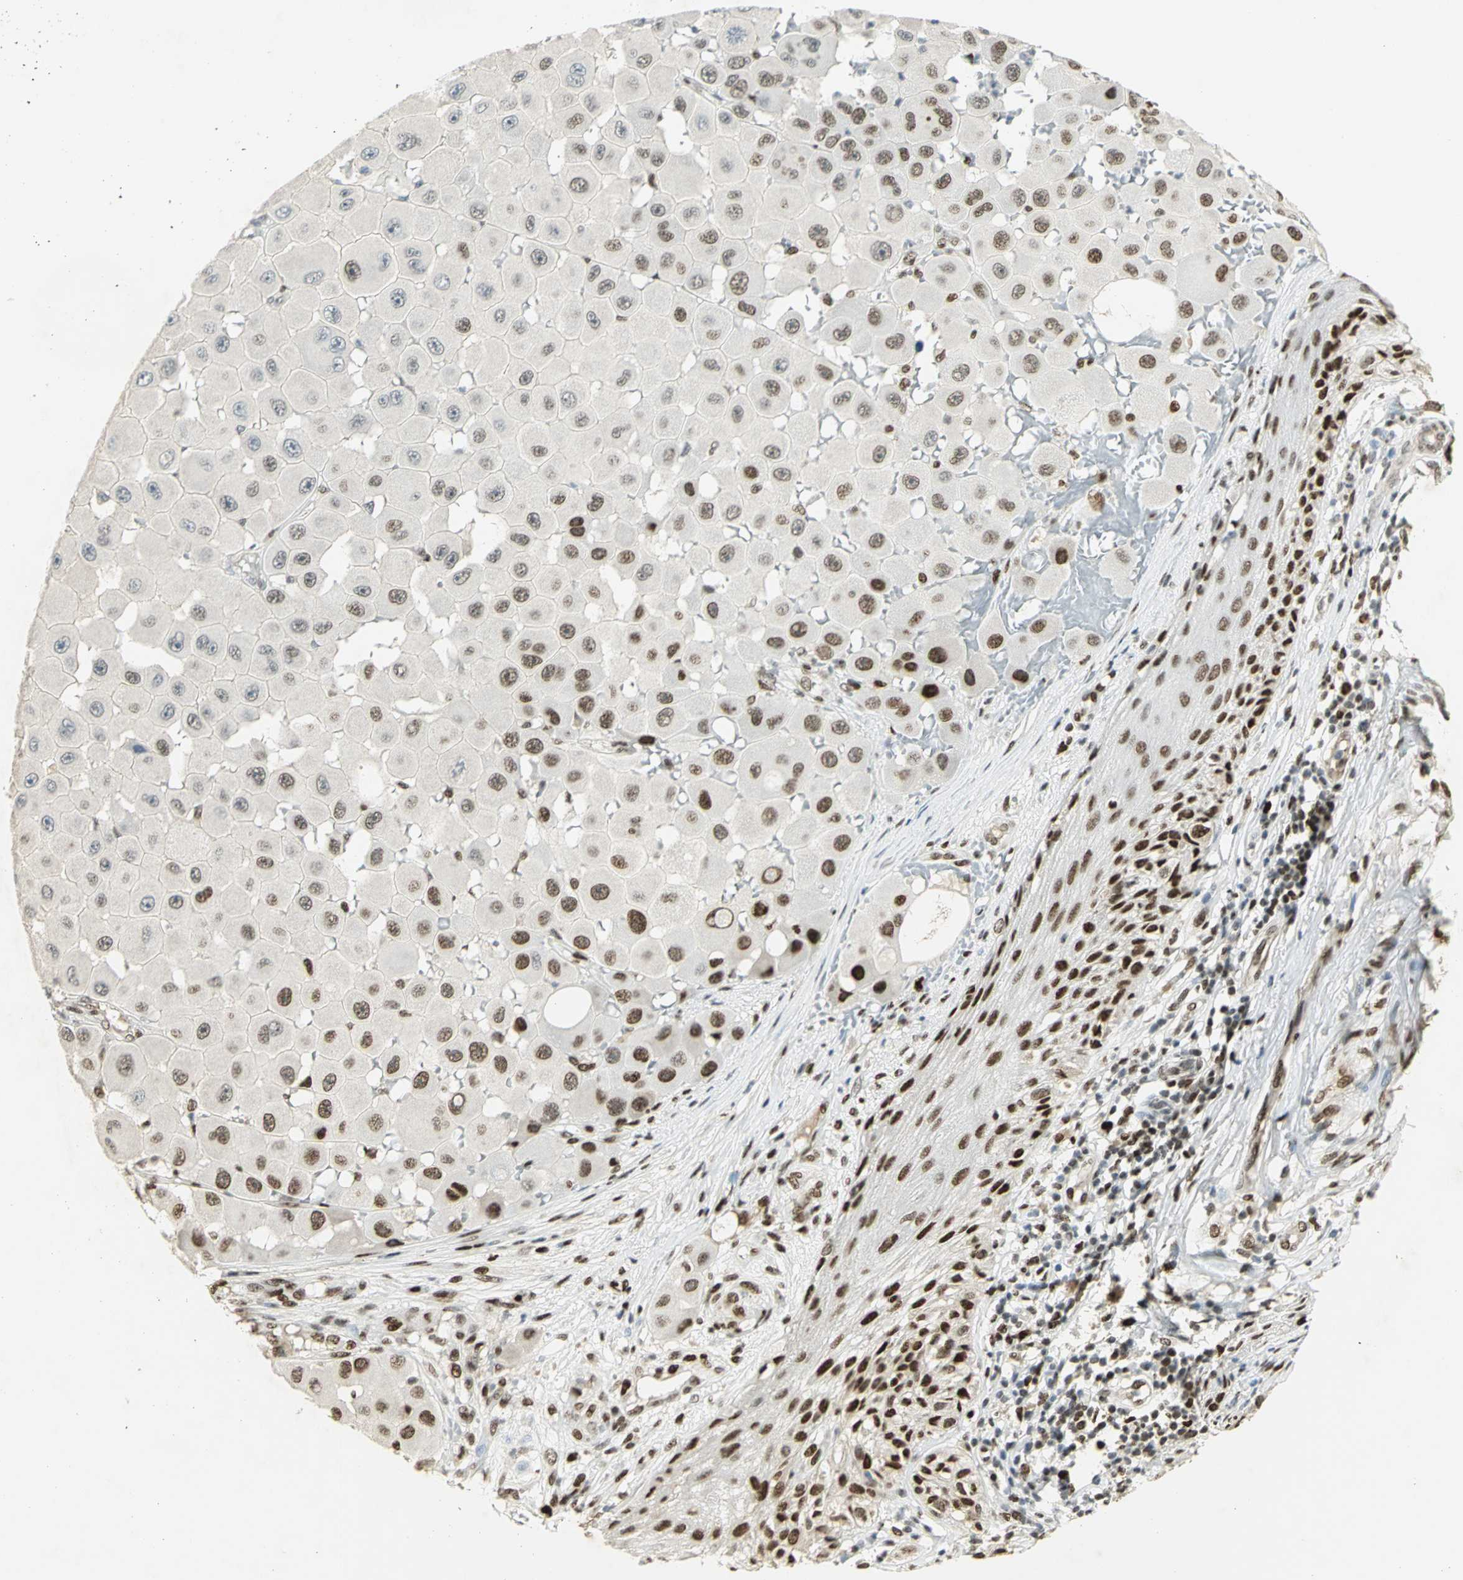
{"staining": {"intensity": "strong", "quantity": "25%-75%", "location": "nuclear"}, "tissue": "melanoma", "cell_type": "Tumor cells", "image_type": "cancer", "snomed": [{"axis": "morphology", "description": "Malignant melanoma, NOS"}, {"axis": "topography", "description": "Skin"}], "caption": "Immunohistochemical staining of human melanoma shows strong nuclear protein positivity in approximately 25%-75% of tumor cells.", "gene": "AK6", "patient": {"sex": "female", "age": 81}}